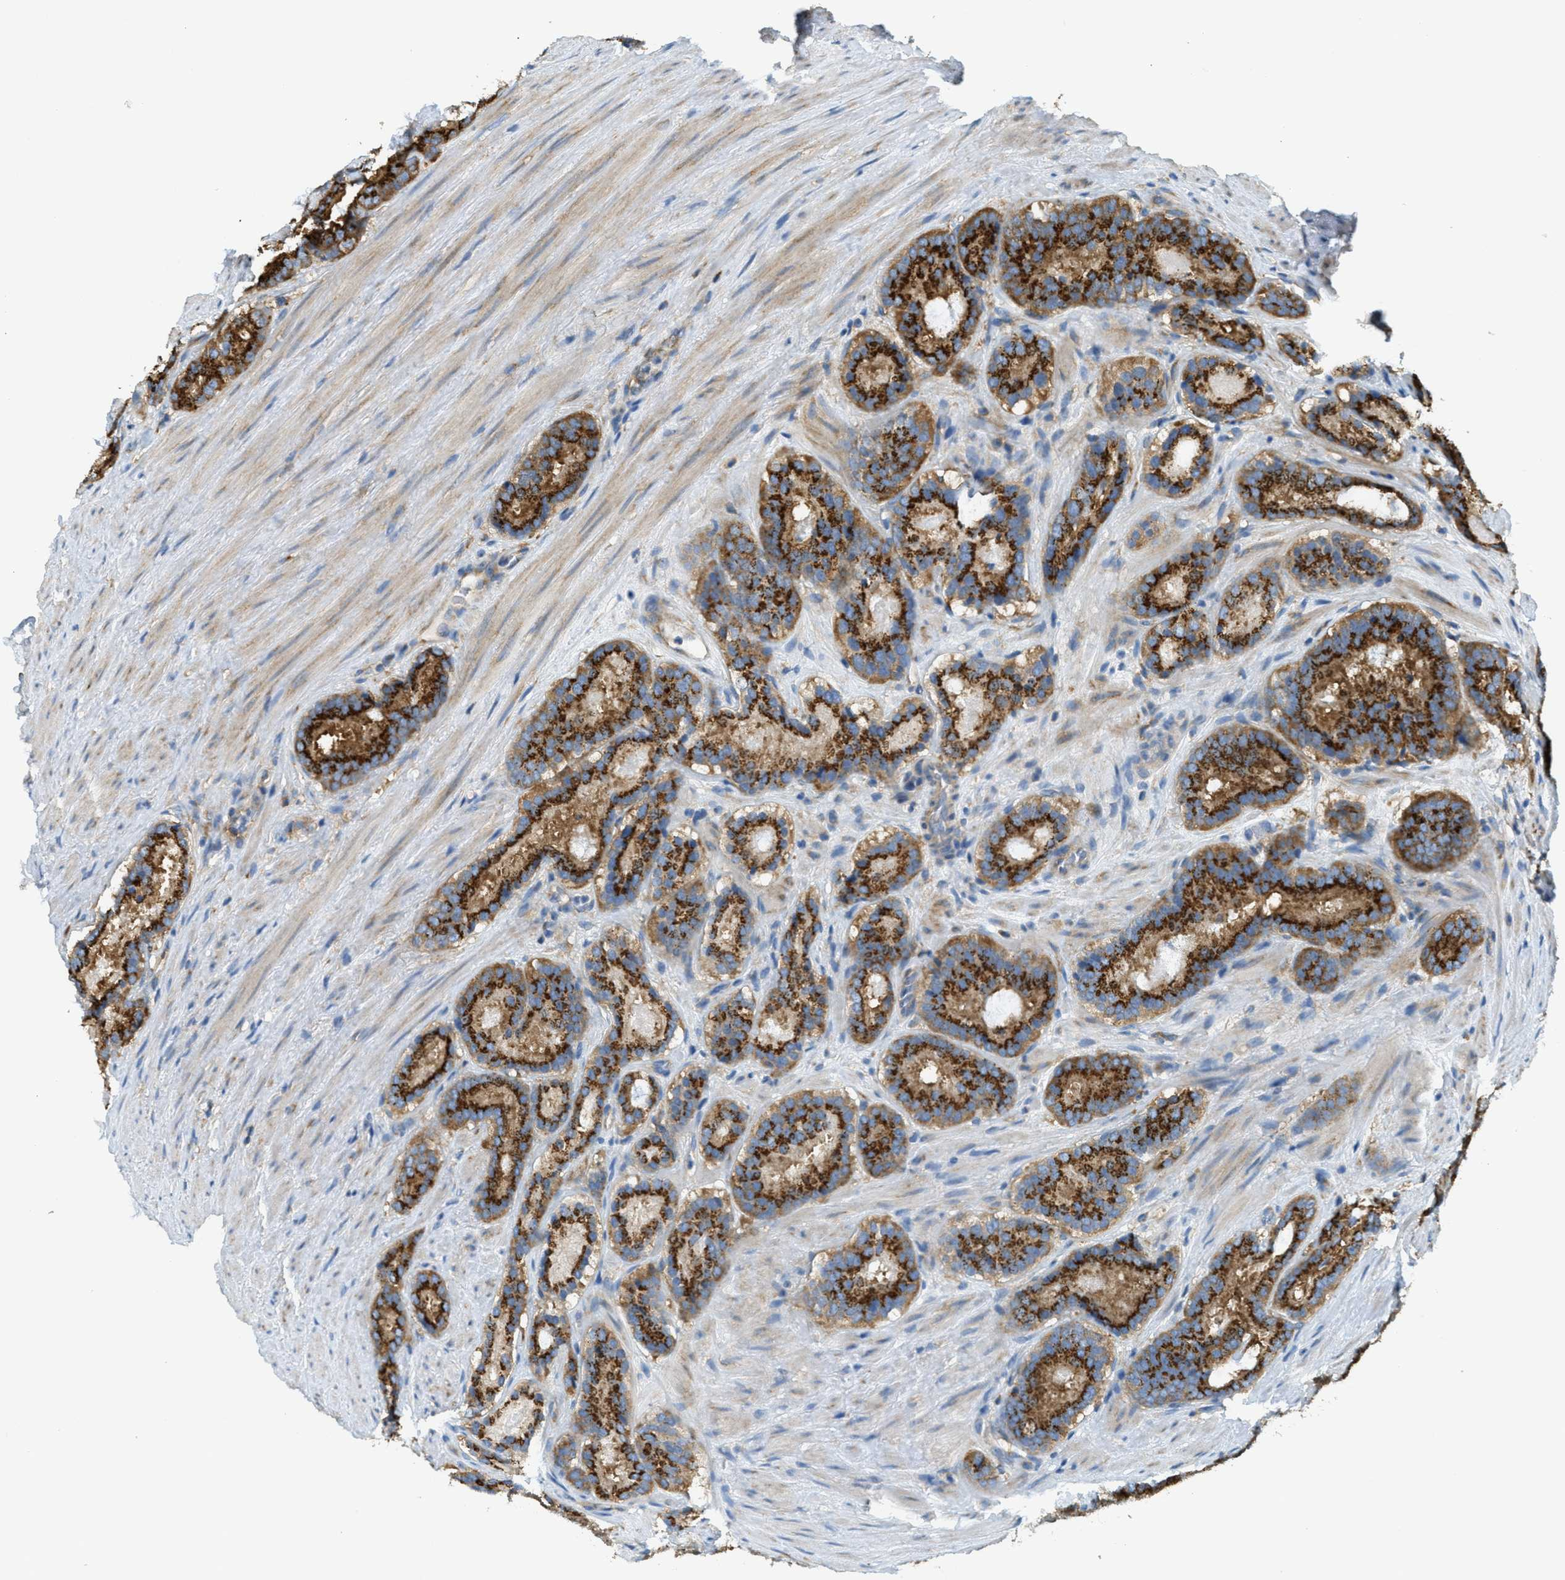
{"staining": {"intensity": "strong", "quantity": ">75%", "location": "cytoplasmic/membranous"}, "tissue": "prostate cancer", "cell_type": "Tumor cells", "image_type": "cancer", "snomed": [{"axis": "morphology", "description": "Adenocarcinoma, Low grade"}, {"axis": "topography", "description": "Prostate"}], "caption": "Protein analysis of prostate low-grade adenocarcinoma tissue demonstrates strong cytoplasmic/membranous positivity in about >75% of tumor cells. Immunohistochemistry (ihc) stains the protein in brown and the nuclei are stained blue.", "gene": "ABCF1", "patient": {"sex": "male", "age": 69}}